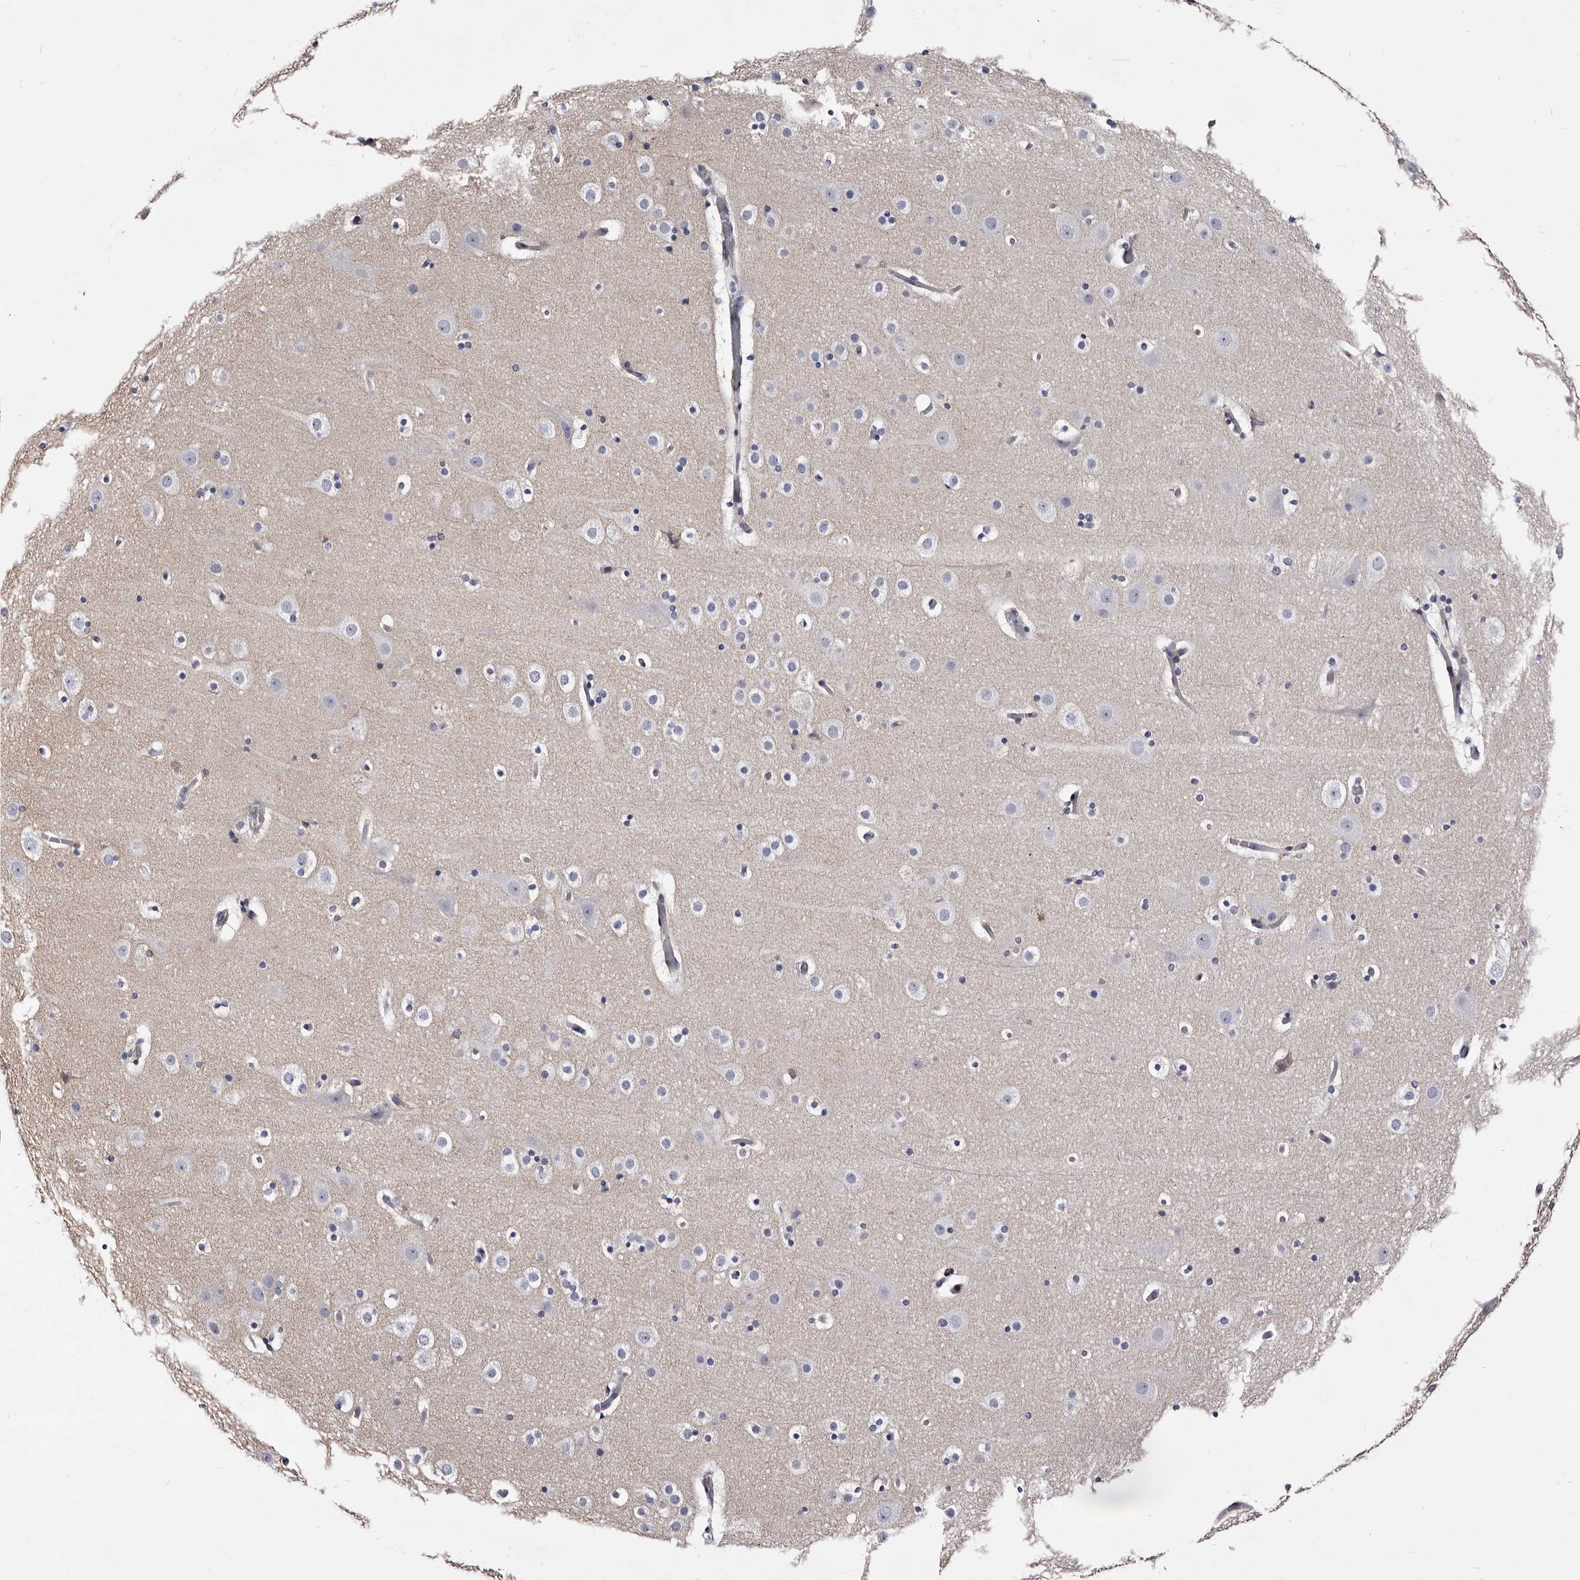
{"staining": {"intensity": "negative", "quantity": "none", "location": "none"}, "tissue": "cerebral cortex", "cell_type": "Endothelial cells", "image_type": "normal", "snomed": [{"axis": "morphology", "description": "Normal tissue, NOS"}, {"axis": "topography", "description": "Cerebral cortex"}], "caption": "Photomicrograph shows no significant protein staining in endothelial cells of unremarkable cerebral cortex.", "gene": "AUNIP", "patient": {"sex": "male", "age": 57}}